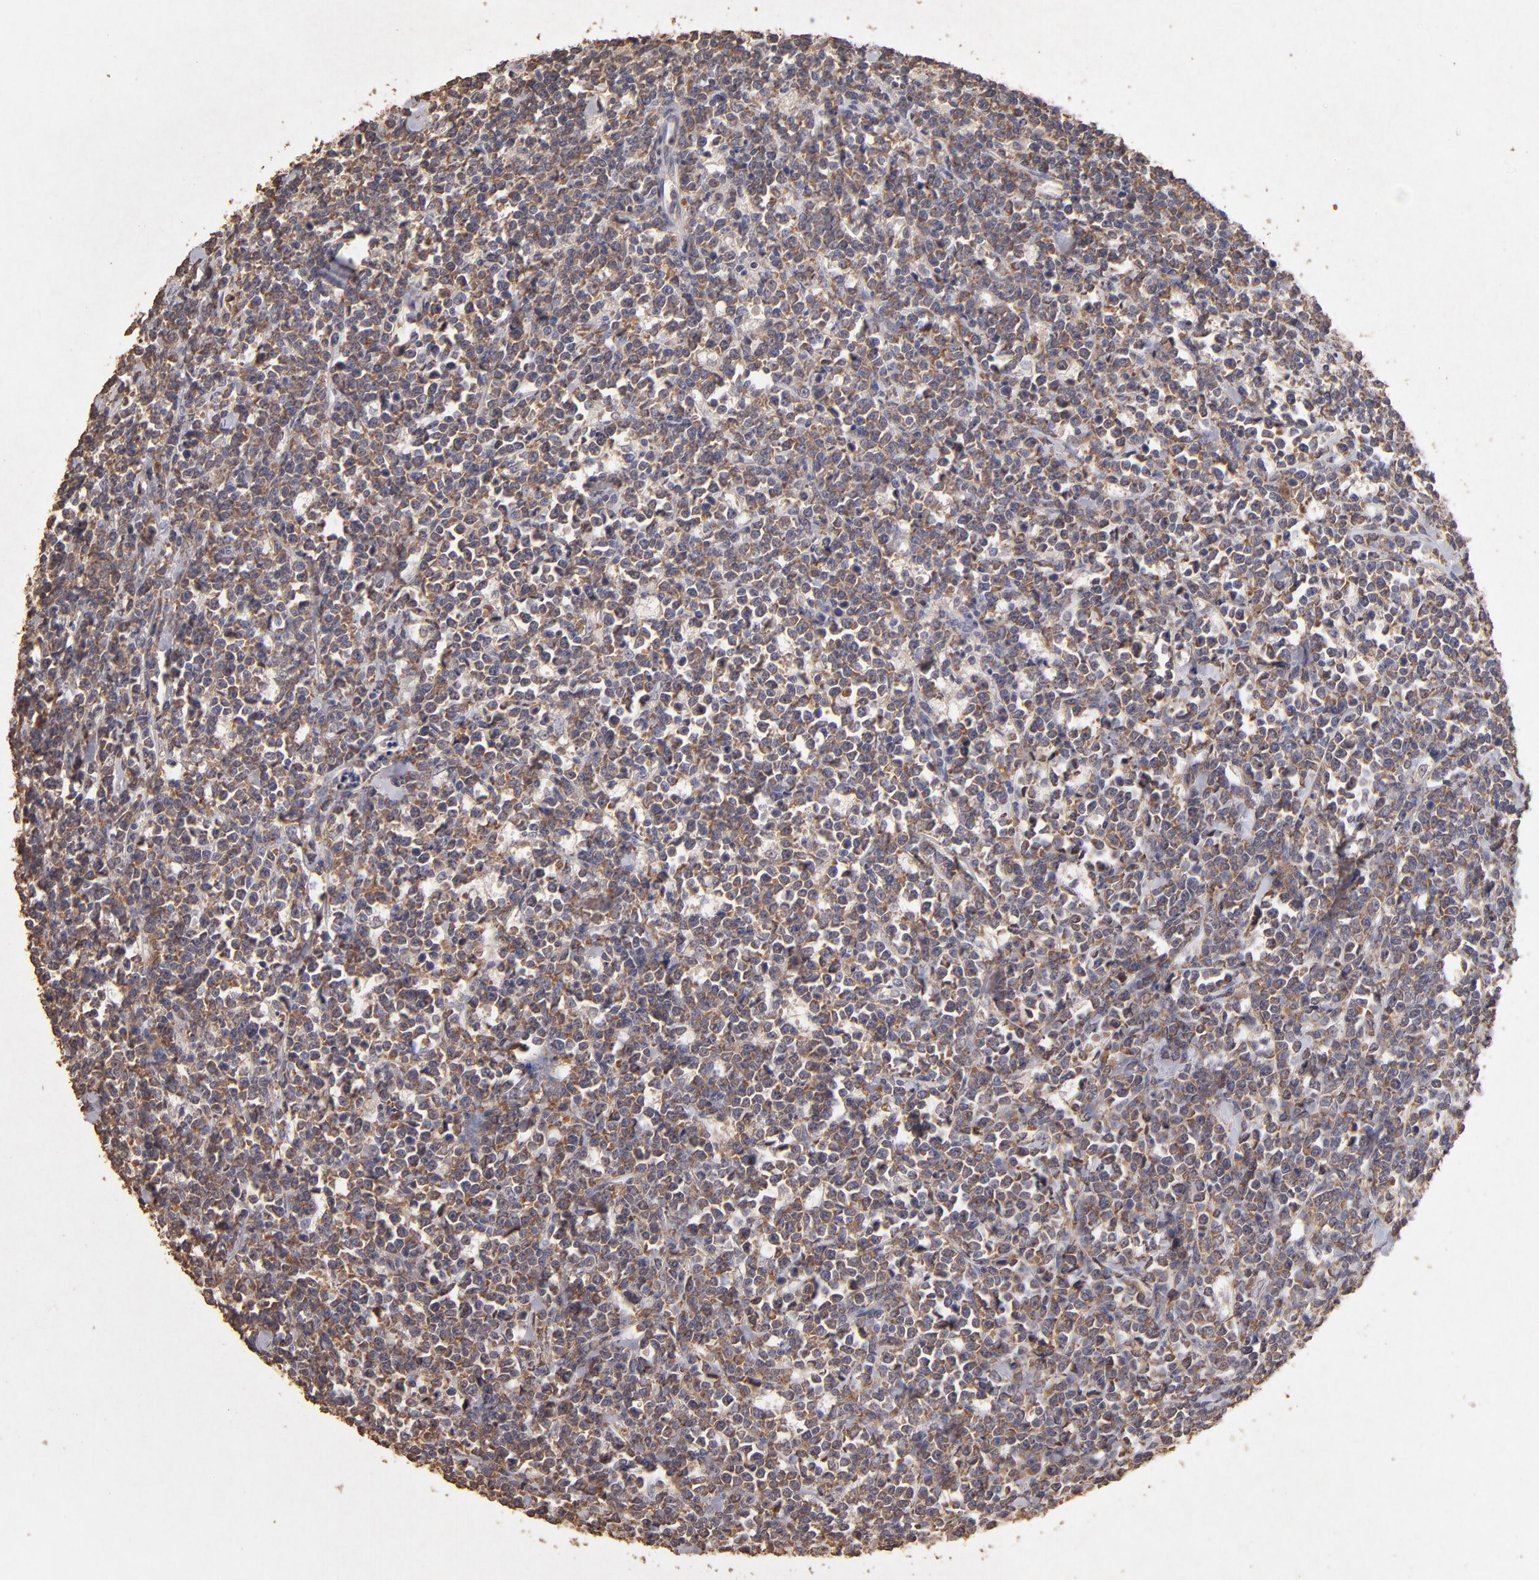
{"staining": {"intensity": "moderate", "quantity": ">75%", "location": "cytoplasmic/membranous"}, "tissue": "lymphoma", "cell_type": "Tumor cells", "image_type": "cancer", "snomed": [{"axis": "morphology", "description": "Malignant lymphoma, non-Hodgkin's type, High grade"}, {"axis": "topography", "description": "Small intestine"}, {"axis": "topography", "description": "Colon"}], "caption": "Immunohistochemical staining of human high-grade malignant lymphoma, non-Hodgkin's type demonstrates medium levels of moderate cytoplasmic/membranous protein staining in approximately >75% of tumor cells.", "gene": "OPHN1", "patient": {"sex": "male", "age": 8}}